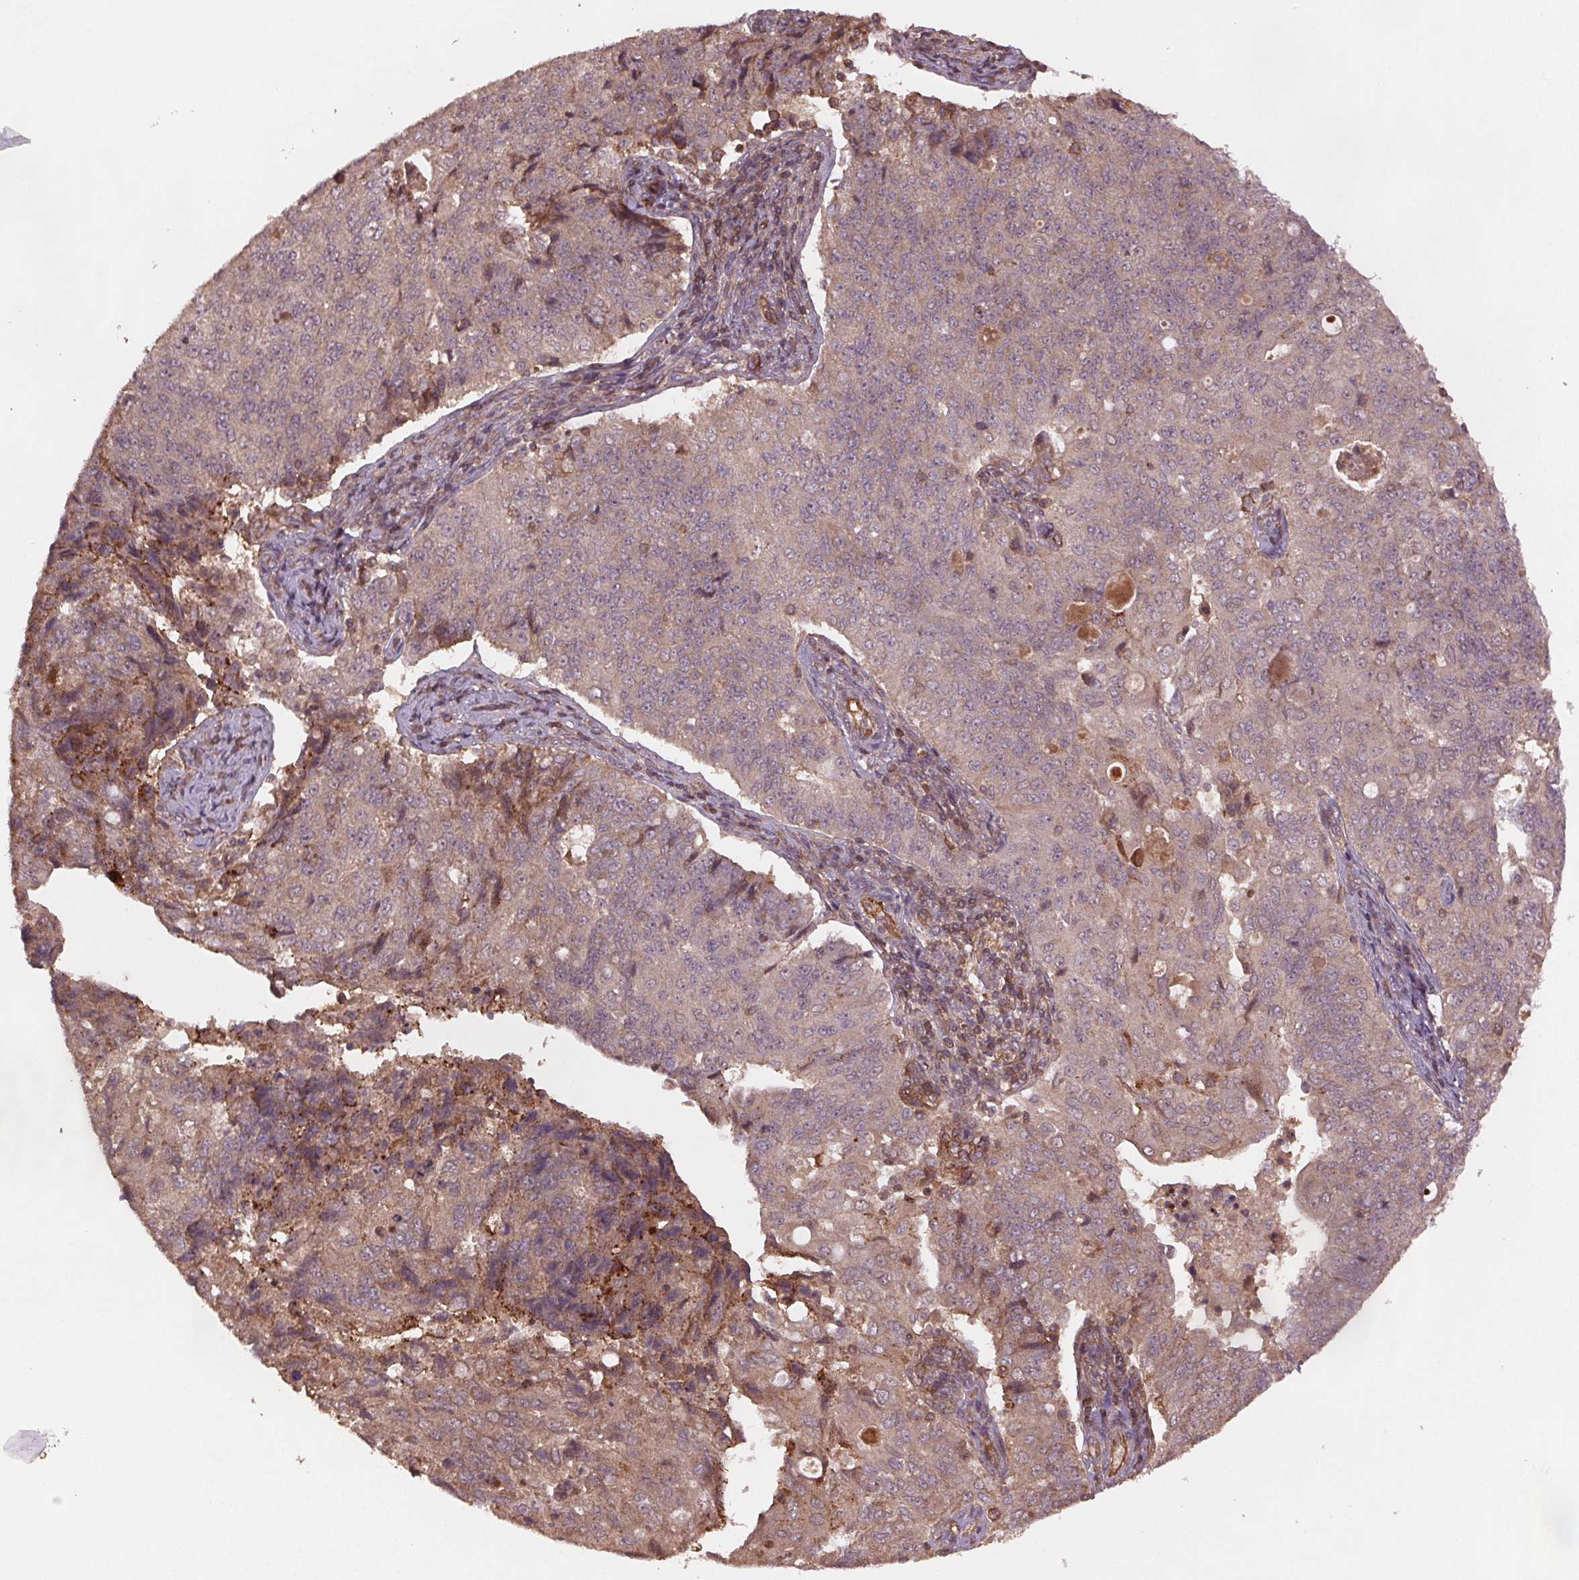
{"staining": {"intensity": "weak", "quantity": ">75%", "location": "cytoplasmic/membranous"}, "tissue": "endometrial cancer", "cell_type": "Tumor cells", "image_type": "cancer", "snomed": [{"axis": "morphology", "description": "Adenocarcinoma, NOS"}, {"axis": "topography", "description": "Endometrium"}], "caption": "Adenocarcinoma (endometrial) stained with immunohistochemistry demonstrates weak cytoplasmic/membranous expression in approximately >75% of tumor cells. Using DAB (3,3'-diaminobenzidine) (brown) and hematoxylin (blue) stains, captured at high magnification using brightfield microscopy.", "gene": "SEC14L2", "patient": {"sex": "female", "age": 43}}